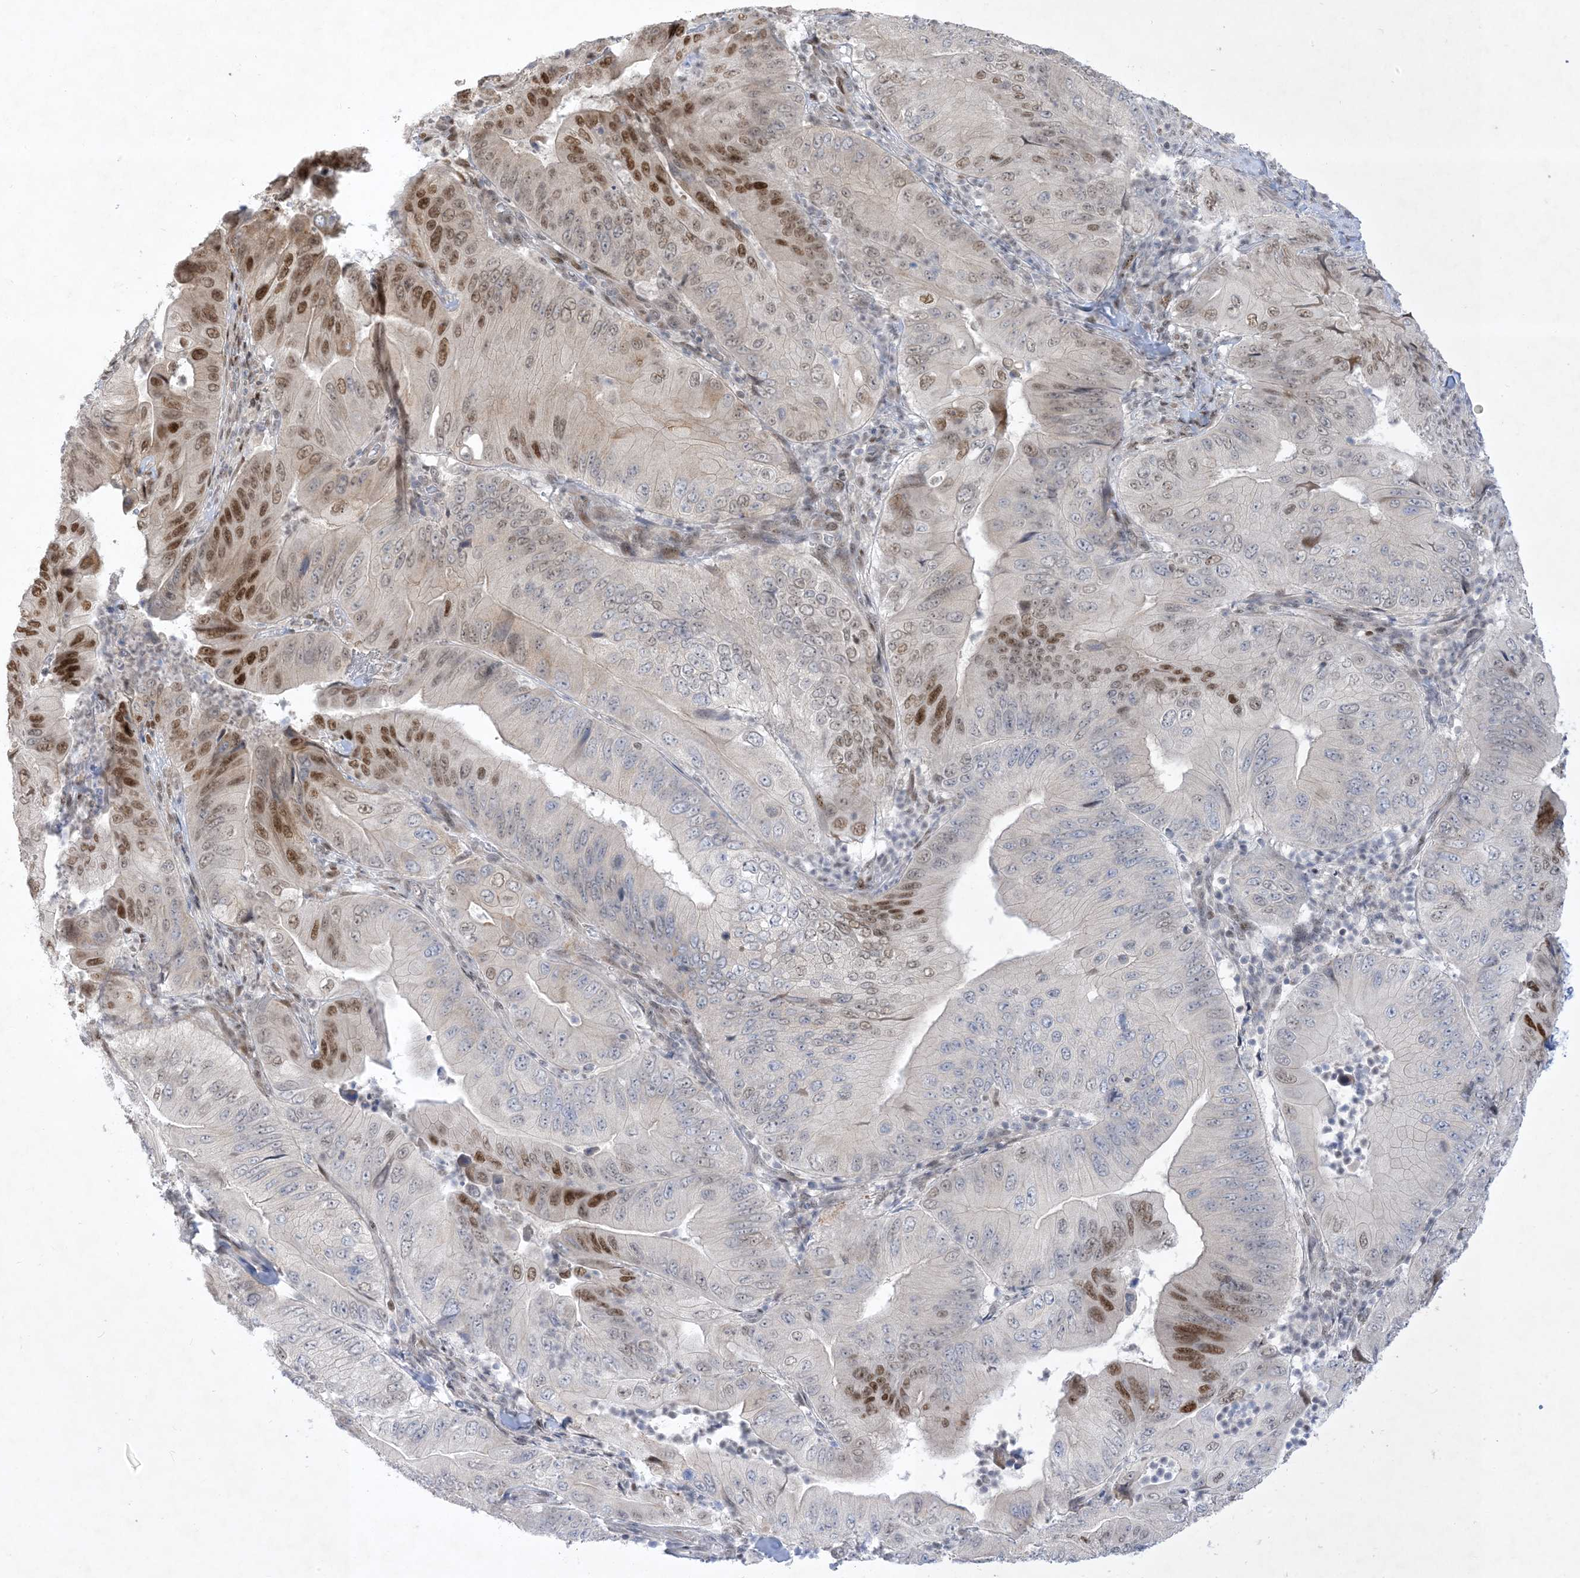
{"staining": {"intensity": "strong", "quantity": "<25%", "location": "nuclear"}, "tissue": "pancreatic cancer", "cell_type": "Tumor cells", "image_type": "cancer", "snomed": [{"axis": "morphology", "description": "Adenocarcinoma, NOS"}, {"axis": "topography", "description": "Pancreas"}], "caption": "Tumor cells reveal strong nuclear staining in approximately <25% of cells in pancreatic adenocarcinoma.", "gene": "BHLHE40", "patient": {"sex": "female", "age": 77}}